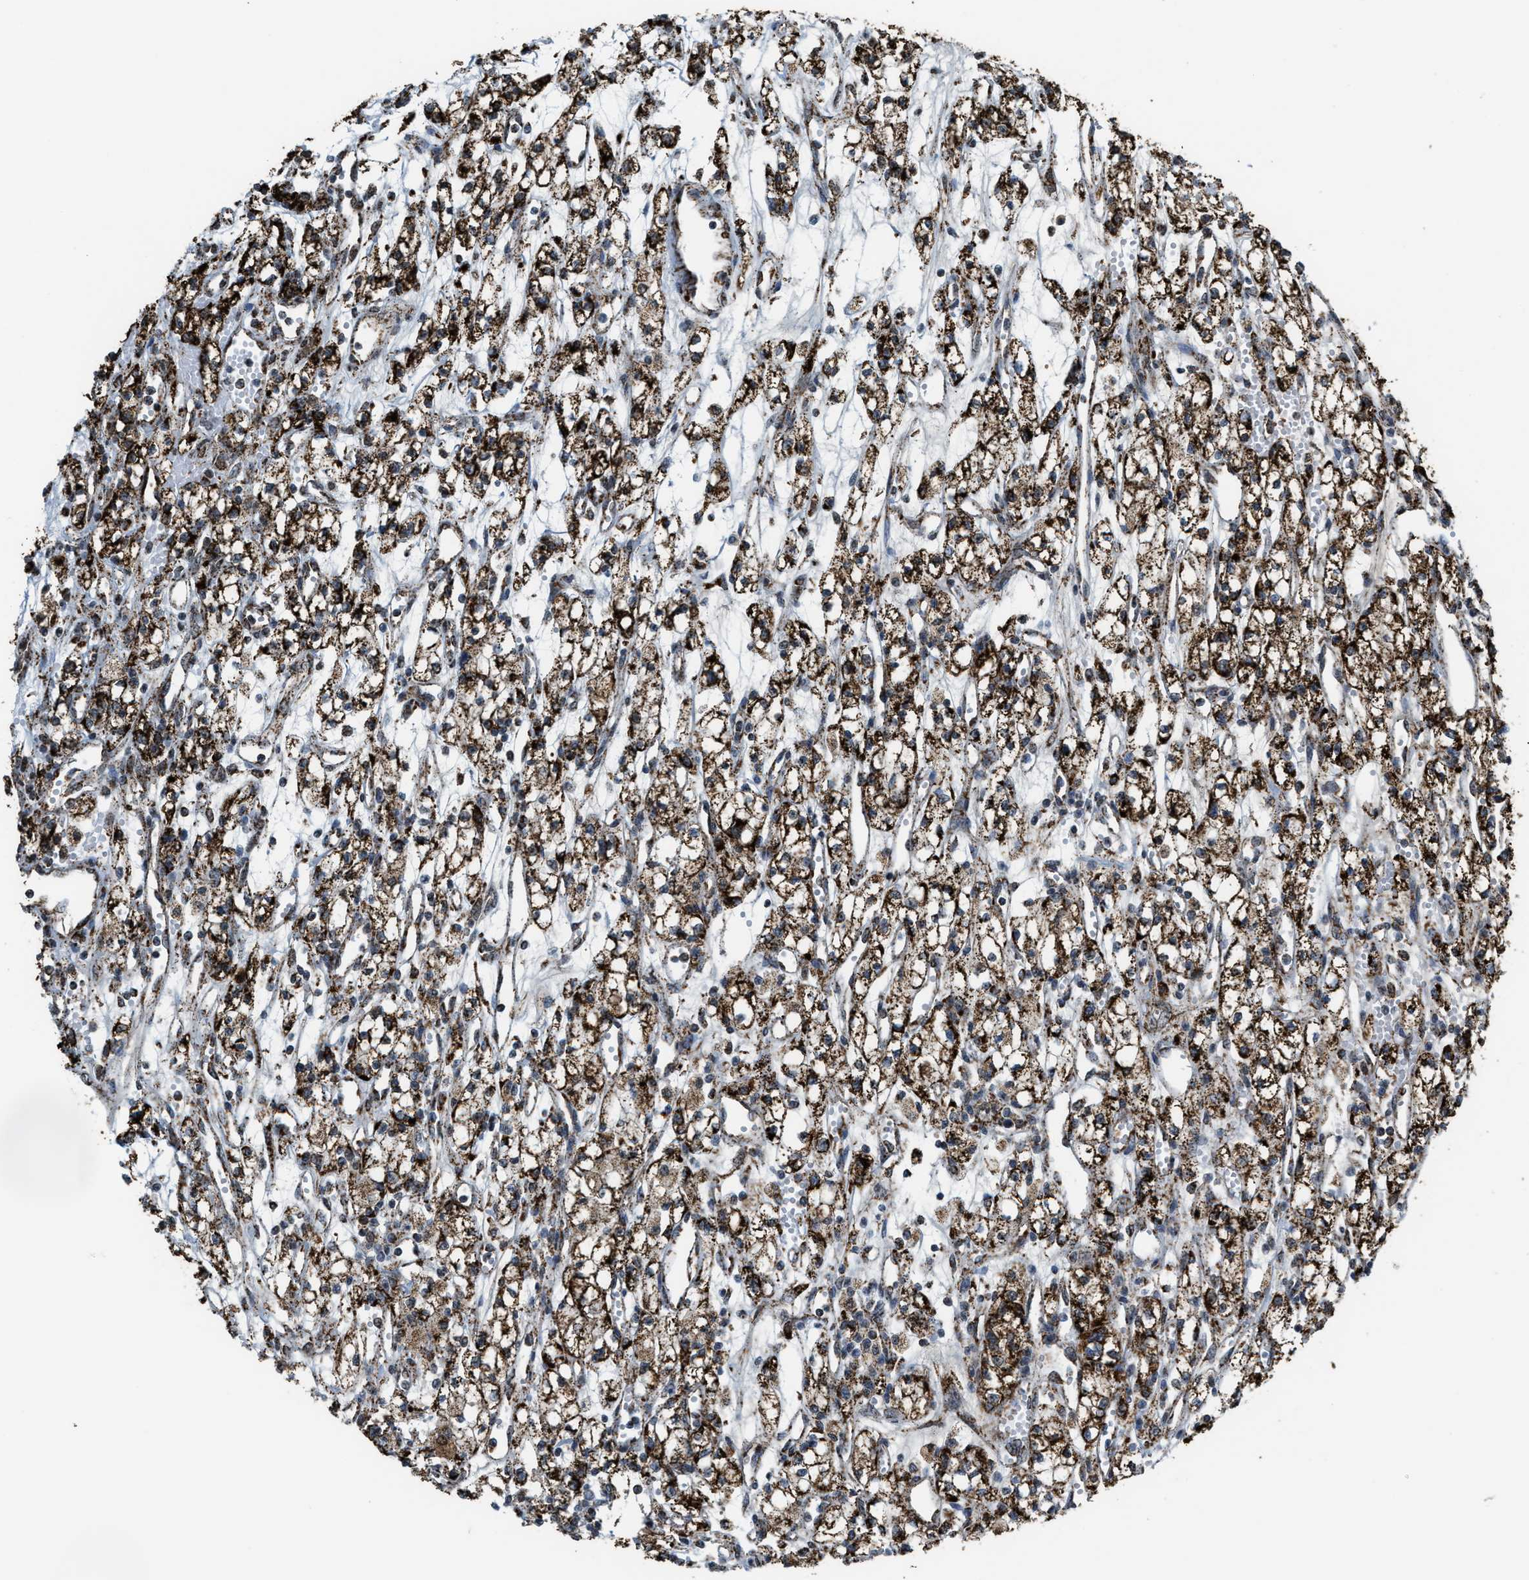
{"staining": {"intensity": "strong", "quantity": ">75%", "location": "cytoplasmic/membranous"}, "tissue": "renal cancer", "cell_type": "Tumor cells", "image_type": "cancer", "snomed": [{"axis": "morphology", "description": "Adenocarcinoma, NOS"}, {"axis": "topography", "description": "Kidney"}], "caption": "Immunohistochemical staining of human renal cancer displays strong cytoplasmic/membranous protein positivity in approximately >75% of tumor cells.", "gene": "HIBADH", "patient": {"sex": "male", "age": 59}}